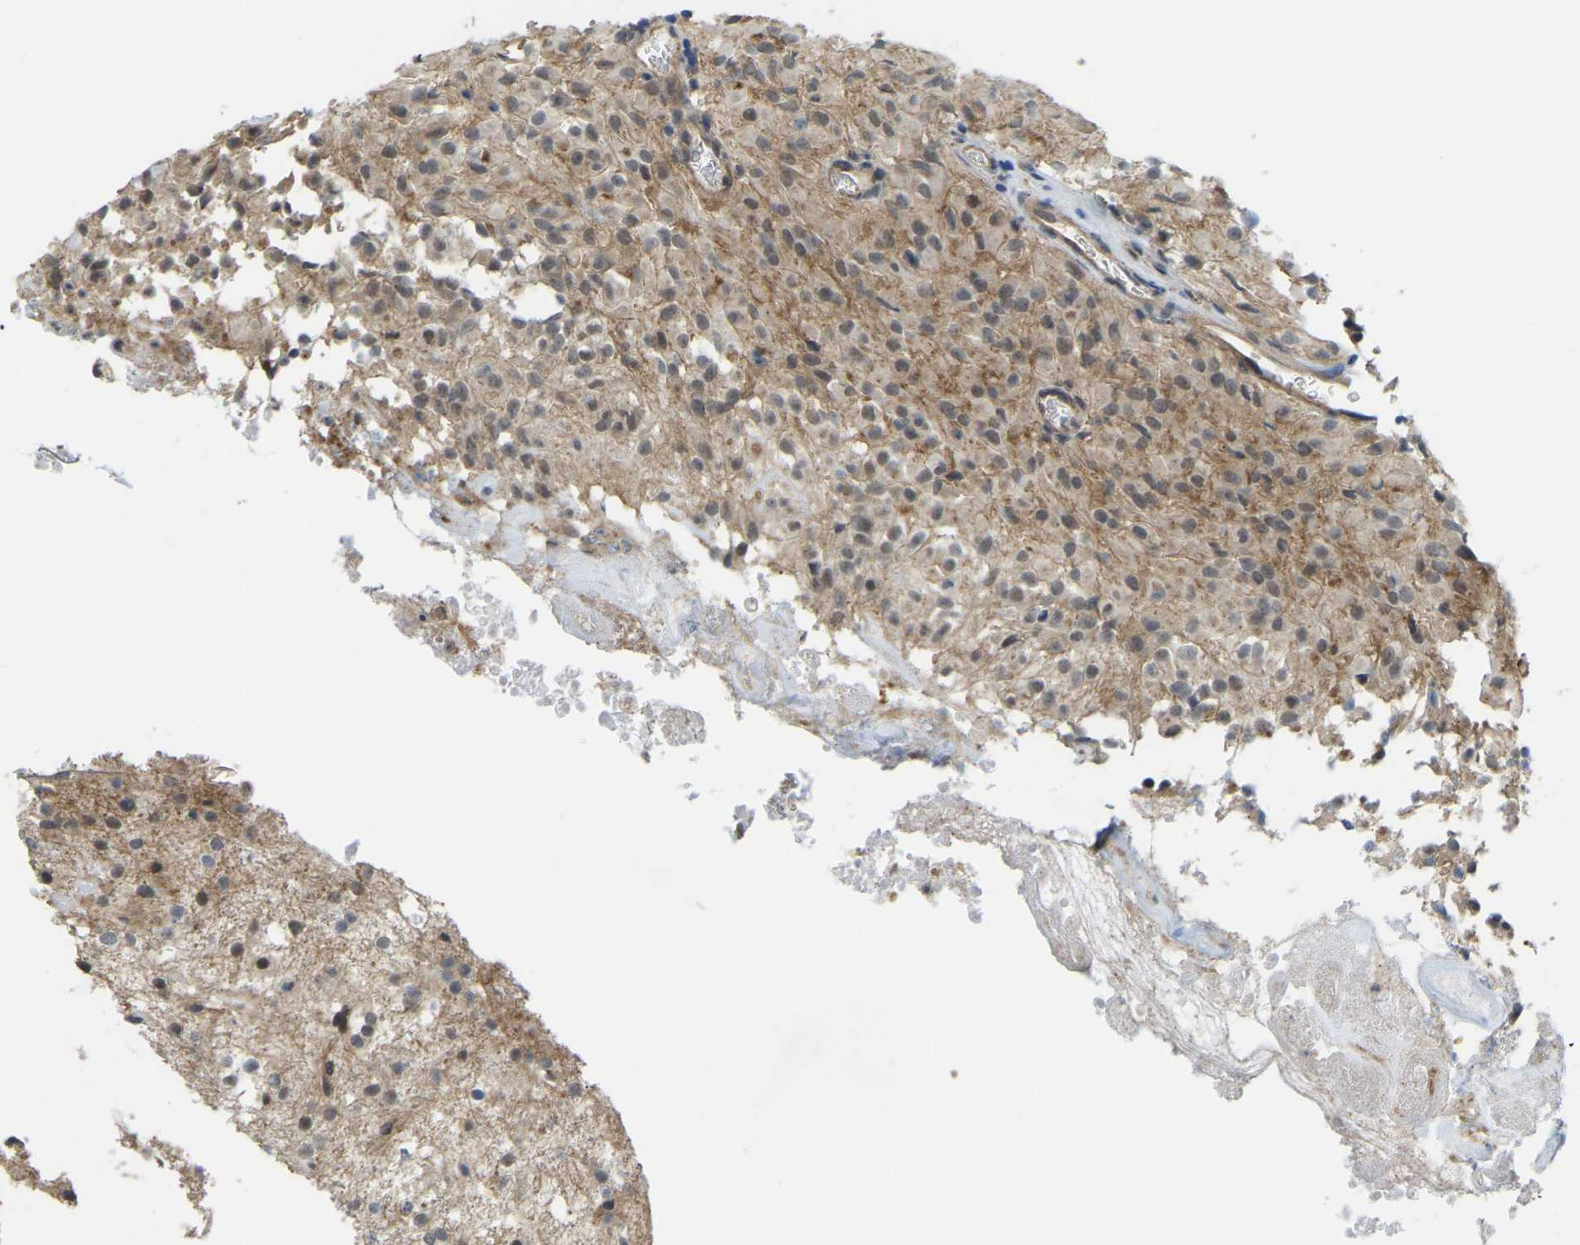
{"staining": {"intensity": "weak", "quantity": ">75%", "location": "cytoplasmic/membranous,nuclear"}, "tissue": "glioma", "cell_type": "Tumor cells", "image_type": "cancer", "snomed": [{"axis": "morphology", "description": "Glioma, malignant, High grade"}, {"axis": "topography", "description": "Brain"}], "caption": "High-grade glioma (malignant) stained with IHC exhibits weak cytoplasmic/membranous and nuclear positivity in approximately >75% of tumor cells. (brown staining indicates protein expression, while blue staining denotes nuclei).", "gene": "SERPINB5", "patient": {"sex": "female", "age": 59}}